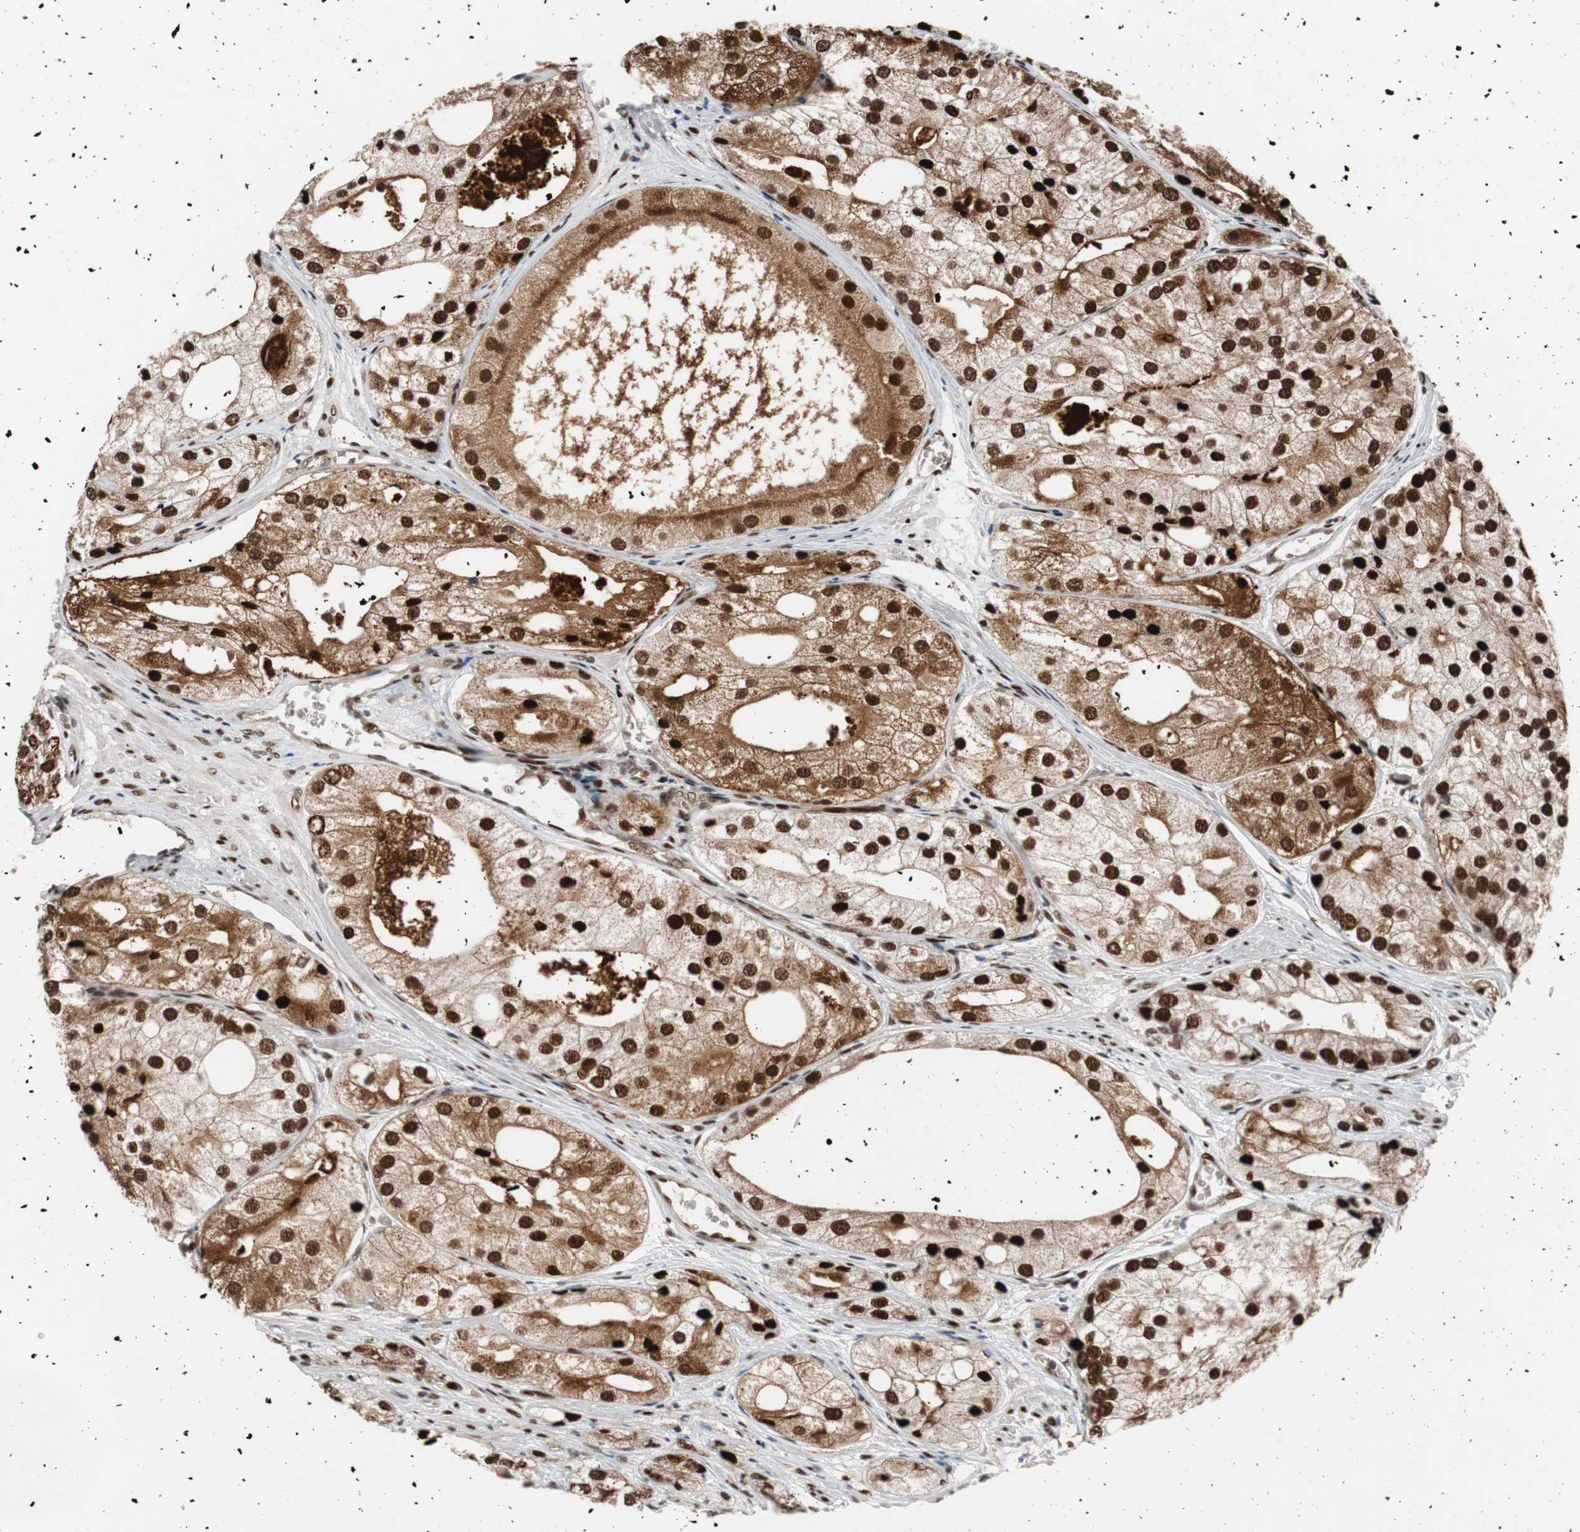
{"staining": {"intensity": "strong", "quantity": ">75%", "location": "nuclear"}, "tissue": "prostate cancer", "cell_type": "Tumor cells", "image_type": "cancer", "snomed": [{"axis": "morphology", "description": "Adenocarcinoma, Low grade"}, {"axis": "topography", "description": "Prostate"}], "caption": "Prostate low-grade adenocarcinoma stained for a protein reveals strong nuclear positivity in tumor cells.", "gene": "NBL1", "patient": {"sex": "male", "age": 69}}